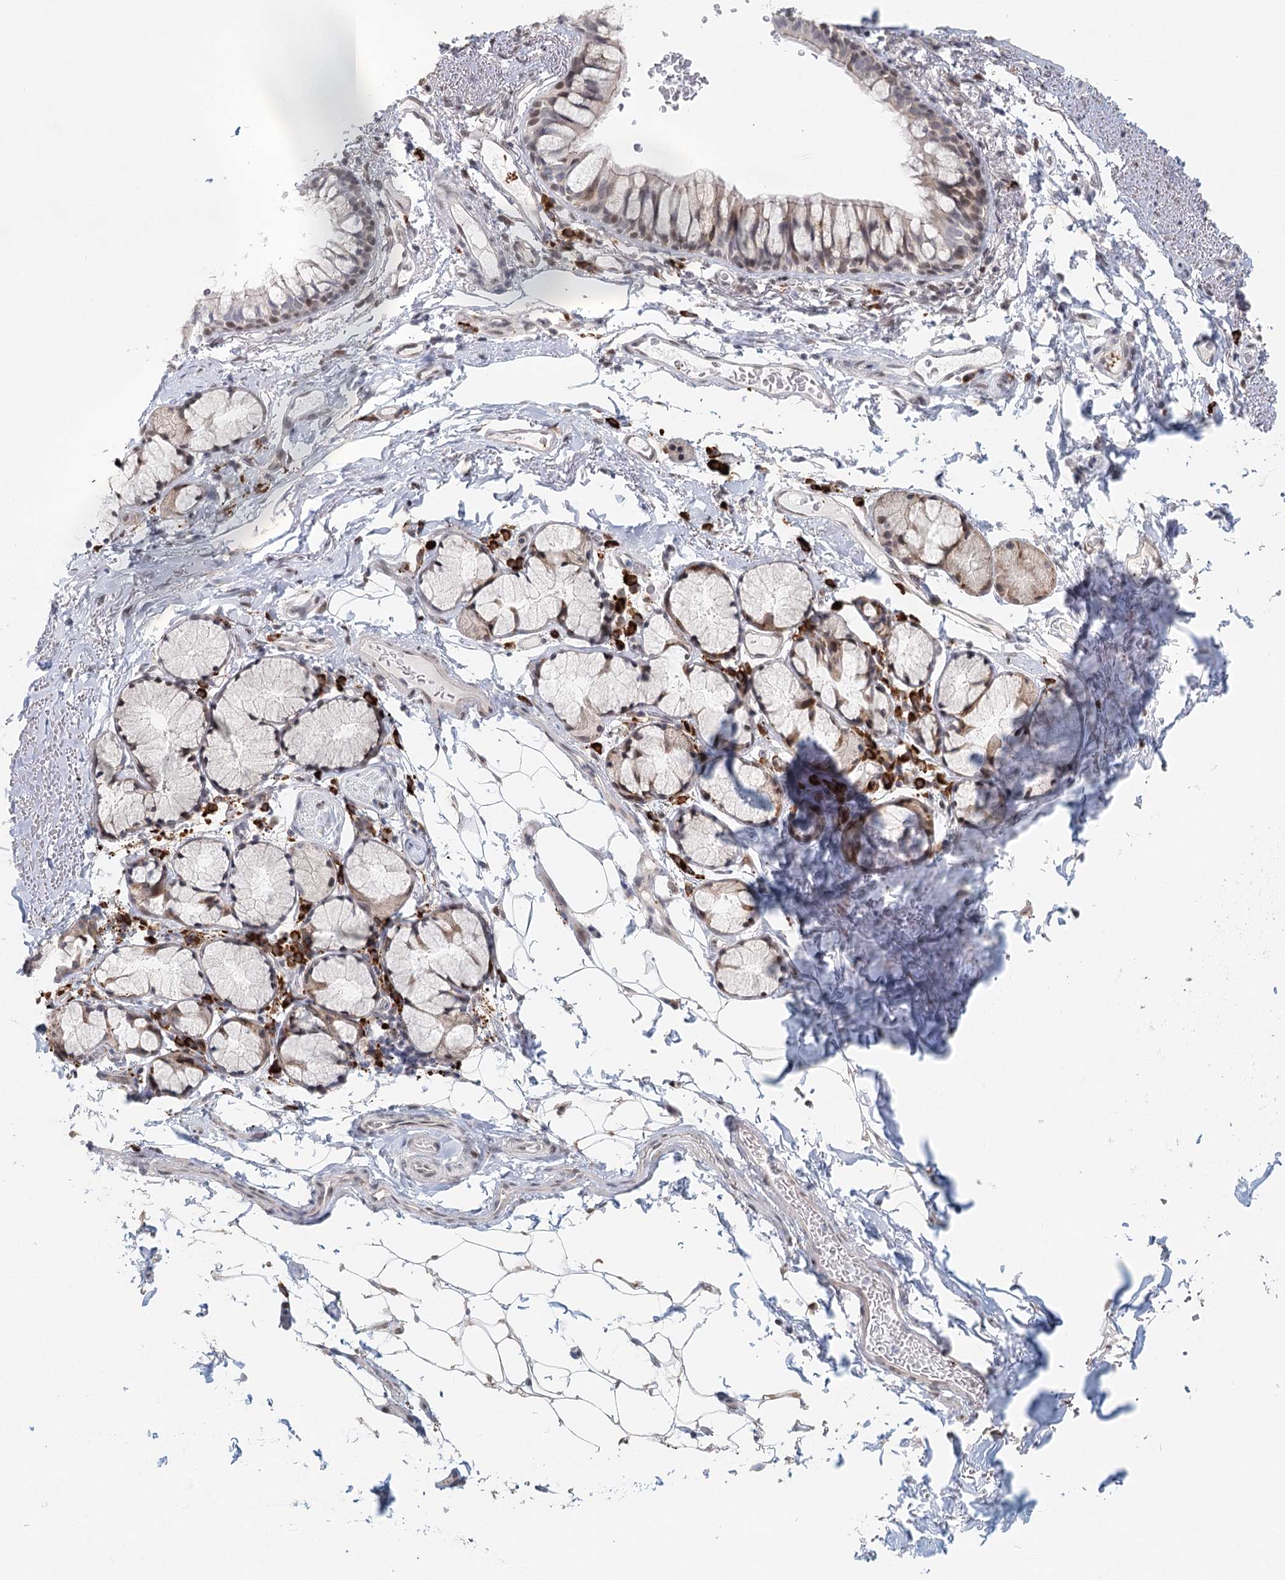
{"staining": {"intensity": "weak", "quantity": "25%-75%", "location": "cytoplasmic/membranous,nuclear"}, "tissue": "bronchus", "cell_type": "Respiratory epithelial cells", "image_type": "normal", "snomed": [{"axis": "morphology", "description": "Normal tissue, NOS"}, {"axis": "topography", "description": "Cartilage tissue"}, {"axis": "topography", "description": "Bronchus"}], "caption": "Immunohistochemistry (IHC) of normal bronchus demonstrates low levels of weak cytoplasmic/membranous,nuclear positivity in about 25%-75% of respiratory epithelial cells. Using DAB (brown) and hematoxylin (blue) stains, captured at high magnification using brightfield microscopy.", "gene": "BNIP5", "patient": {"sex": "female", "age": 73}}